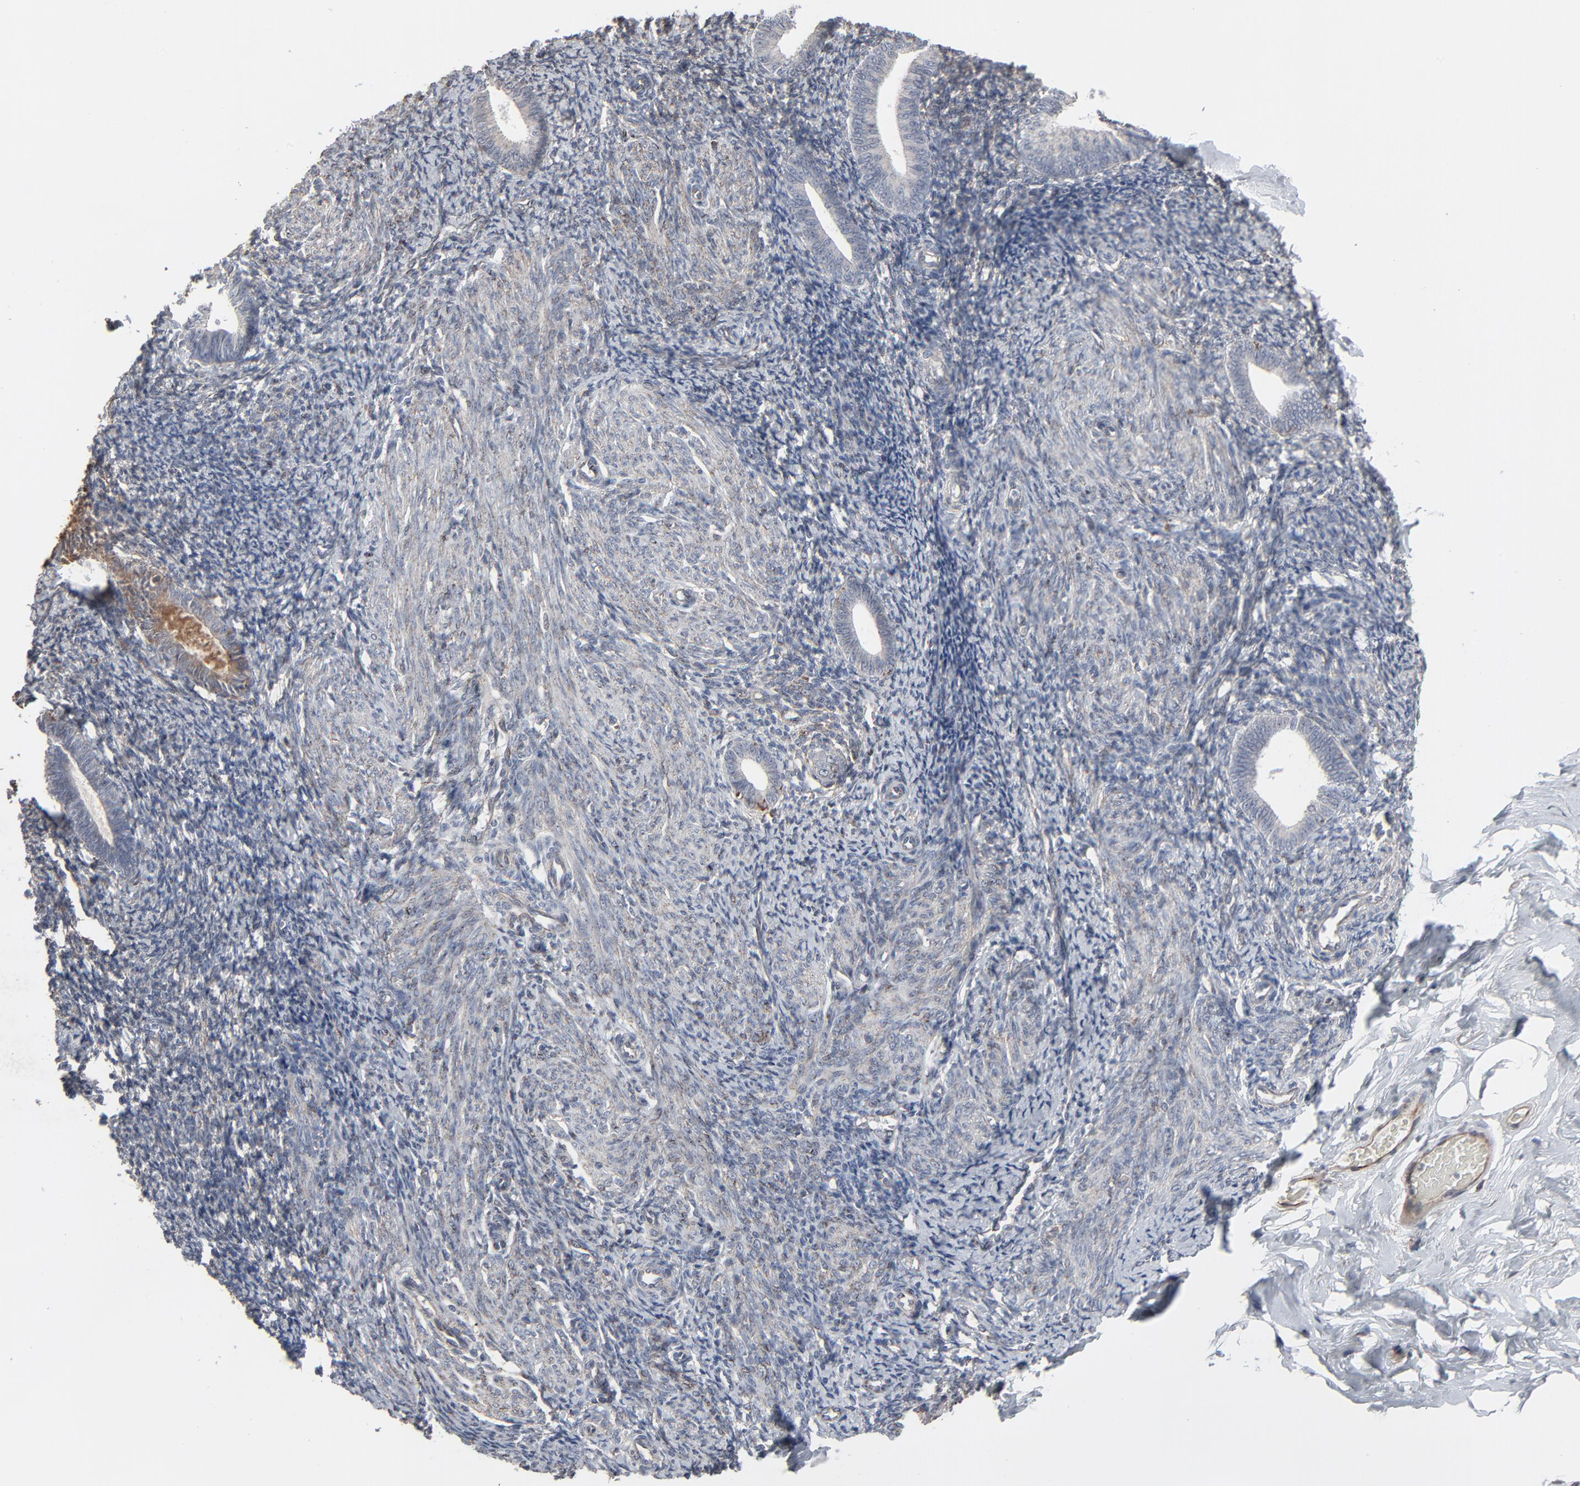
{"staining": {"intensity": "moderate", "quantity": ">75%", "location": "cytoplasmic/membranous"}, "tissue": "endometrium", "cell_type": "Cells in endometrial stroma", "image_type": "normal", "snomed": [{"axis": "morphology", "description": "Normal tissue, NOS"}, {"axis": "topography", "description": "Endometrium"}], "caption": "A brown stain highlights moderate cytoplasmic/membranous positivity of a protein in cells in endometrial stroma of unremarkable human endometrium.", "gene": "CTNND1", "patient": {"sex": "female", "age": 57}}